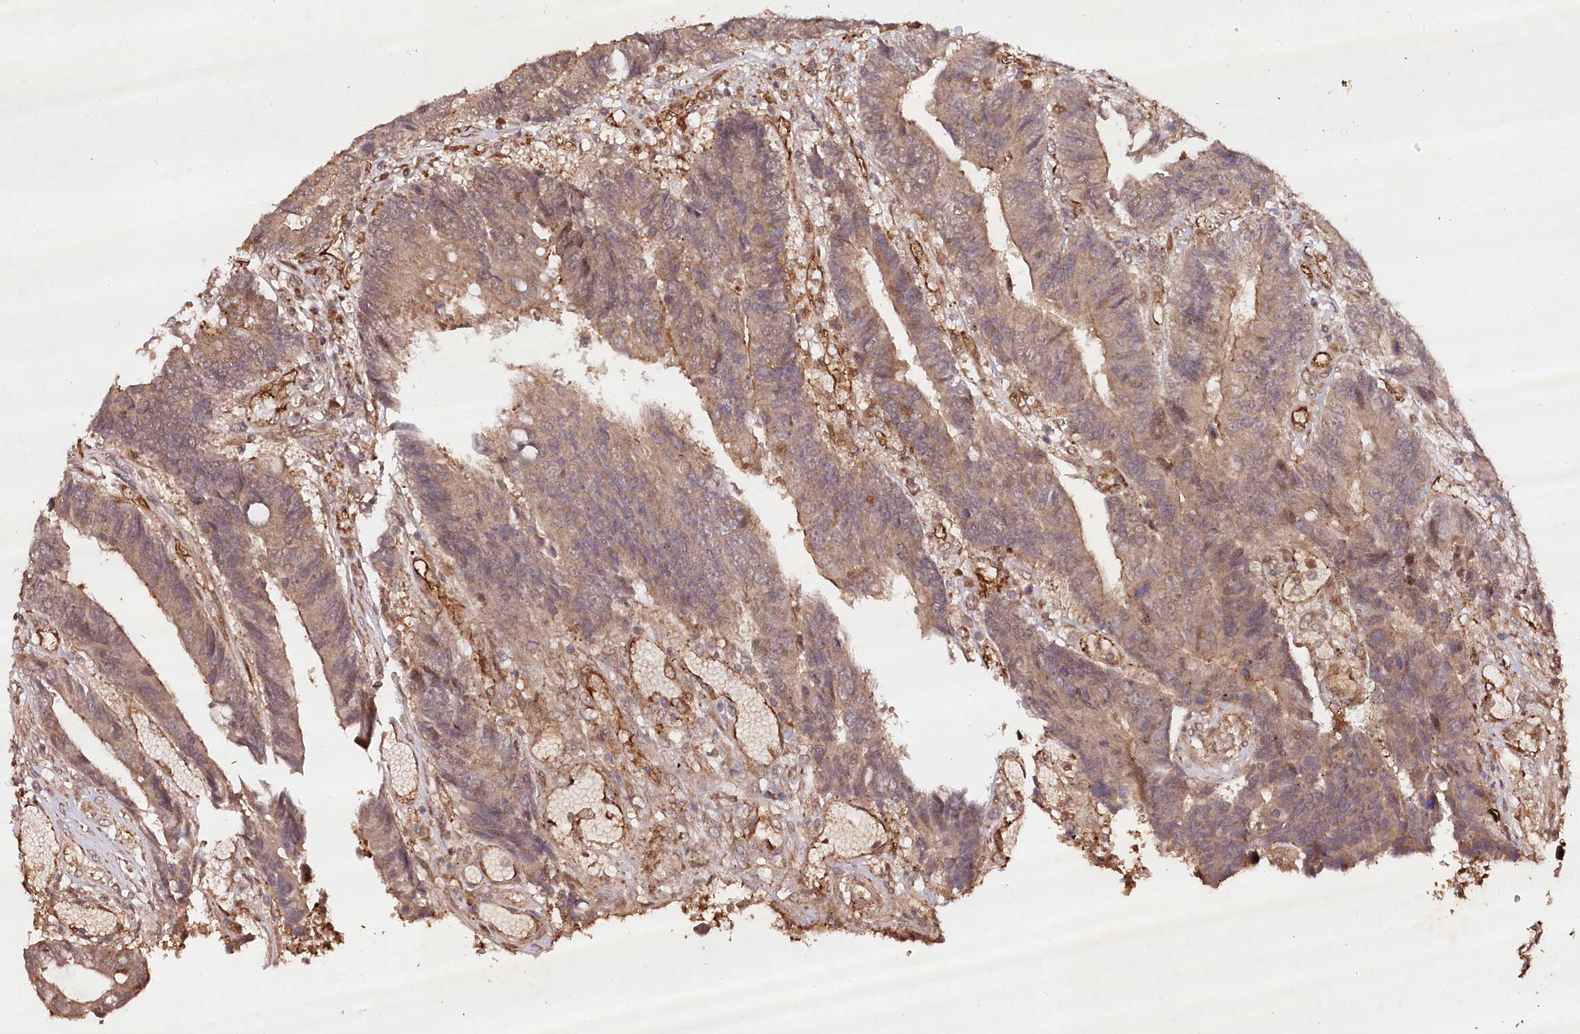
{"staining": {"intensity": "moderate", "quantity": "25%-75%", "location": "cytoplasmic/membranous"}, "tissue": "colorectal cancer", "cell_type": "Tumor cells", "image_type": "cancer", "snomed": [{"axis": "morphology", "description": "Adenocarcinoma, NOS"}, {"axis": "topography", "description": "Rectum"}], "caption": "Protein staining demonstrates moderate cytoplasmic/membranous staining in approximately 25%-75% of tumor cells in colorectal cancer.", "gene": "ALKBH8", "patient": {"sex": "male", "age": 84}}